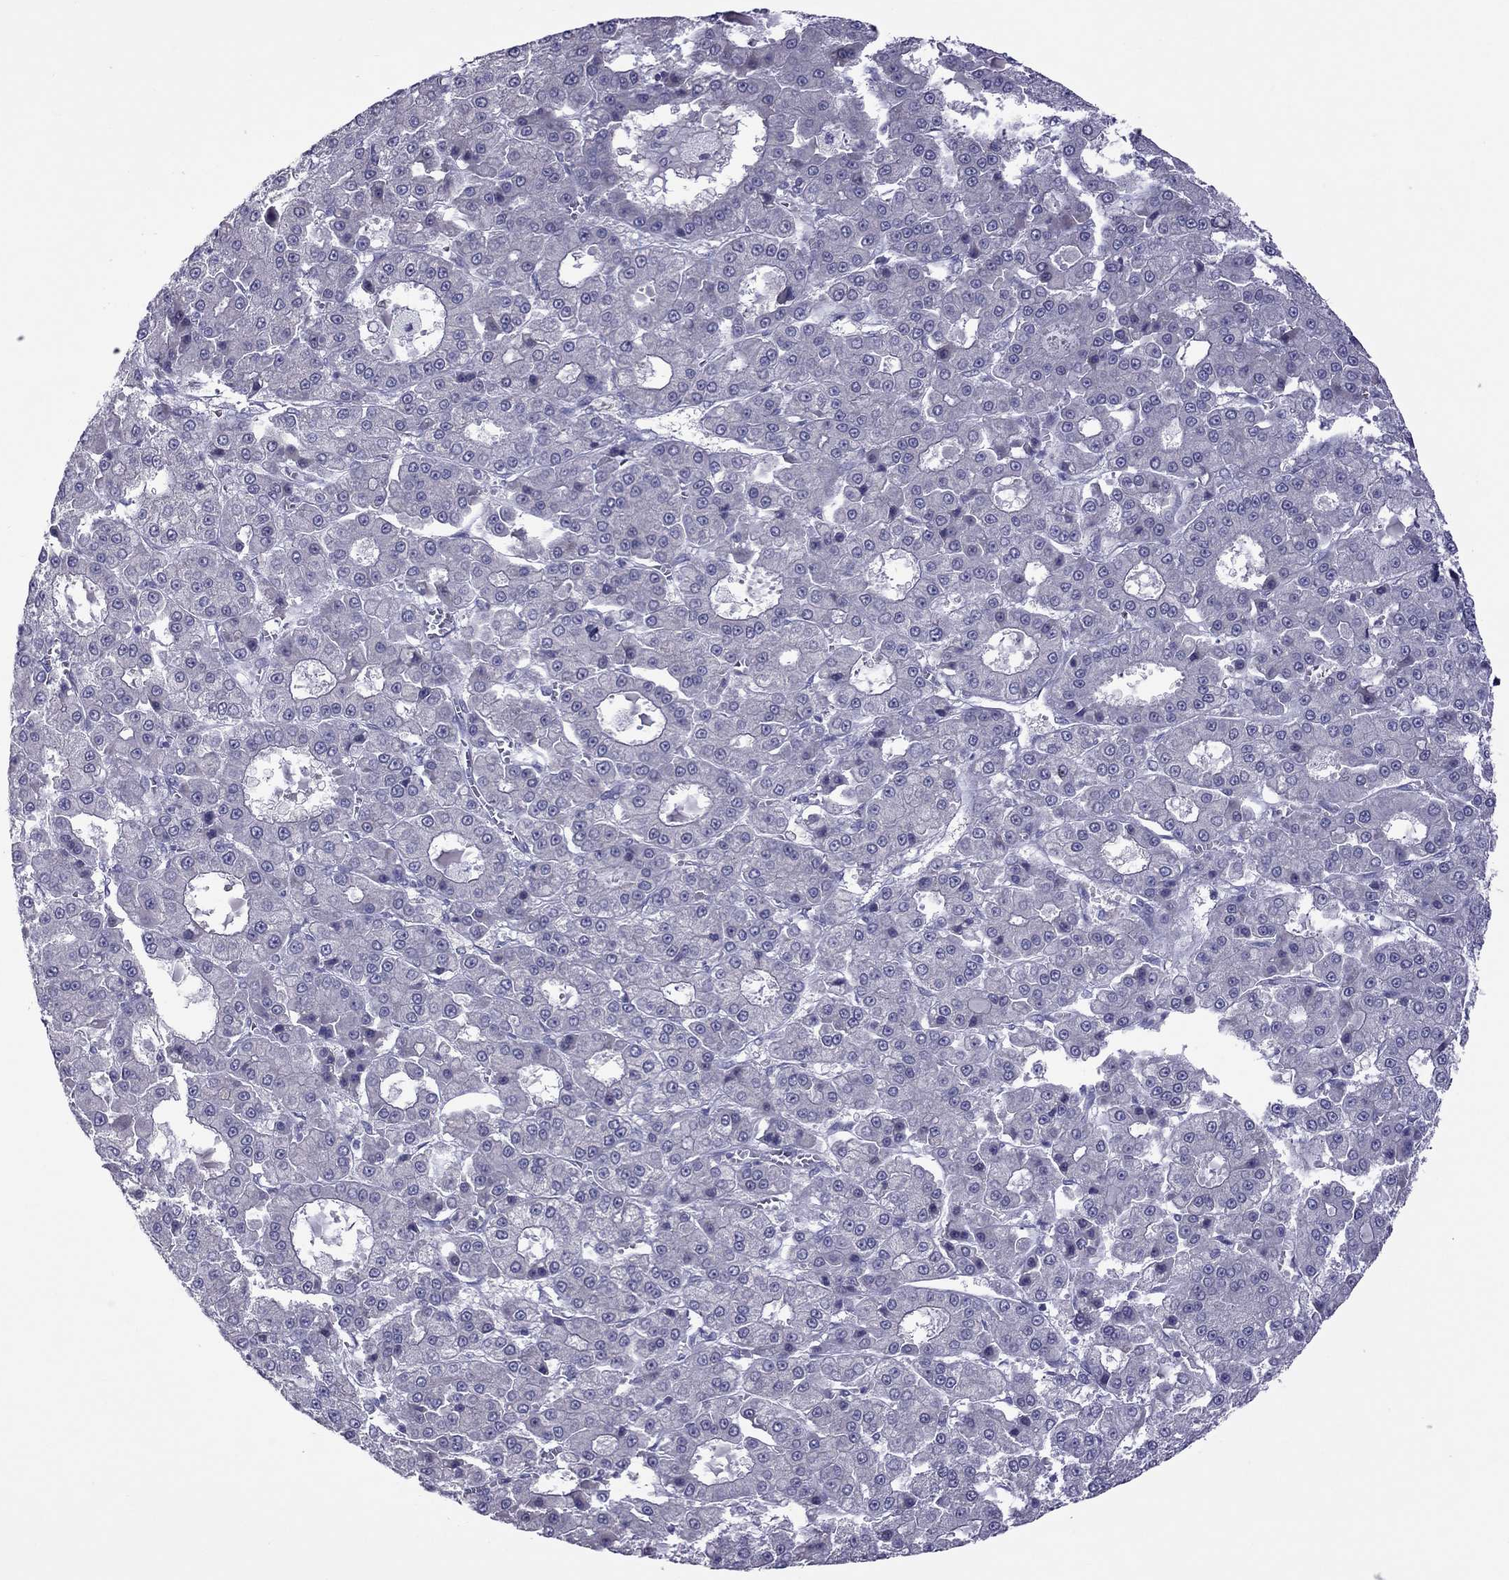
{"staining": {"intensity": "negative", "quantity": "none", "location": "none"}, "tissue": "liver cancer", "cell_type": "Tumor cells", "image_type": "cancer", "snomed": [{"axis": "morphology", "description": "Carcinoma, Hepatocellular, NOS"}, {"axis": "topography", "description": "Liver"}], "caption": "Immunohistochemical staining of liver cancer (hepatocellular carcinoma) displays no significant staining in tumor cells. (DAB (3,3'-diaminobenzidine) immunohistochemistry visualized using brightfield microscopy, high magnification).", "gene": "TEX14", "patient": {"sex": "male", "age": 70}}